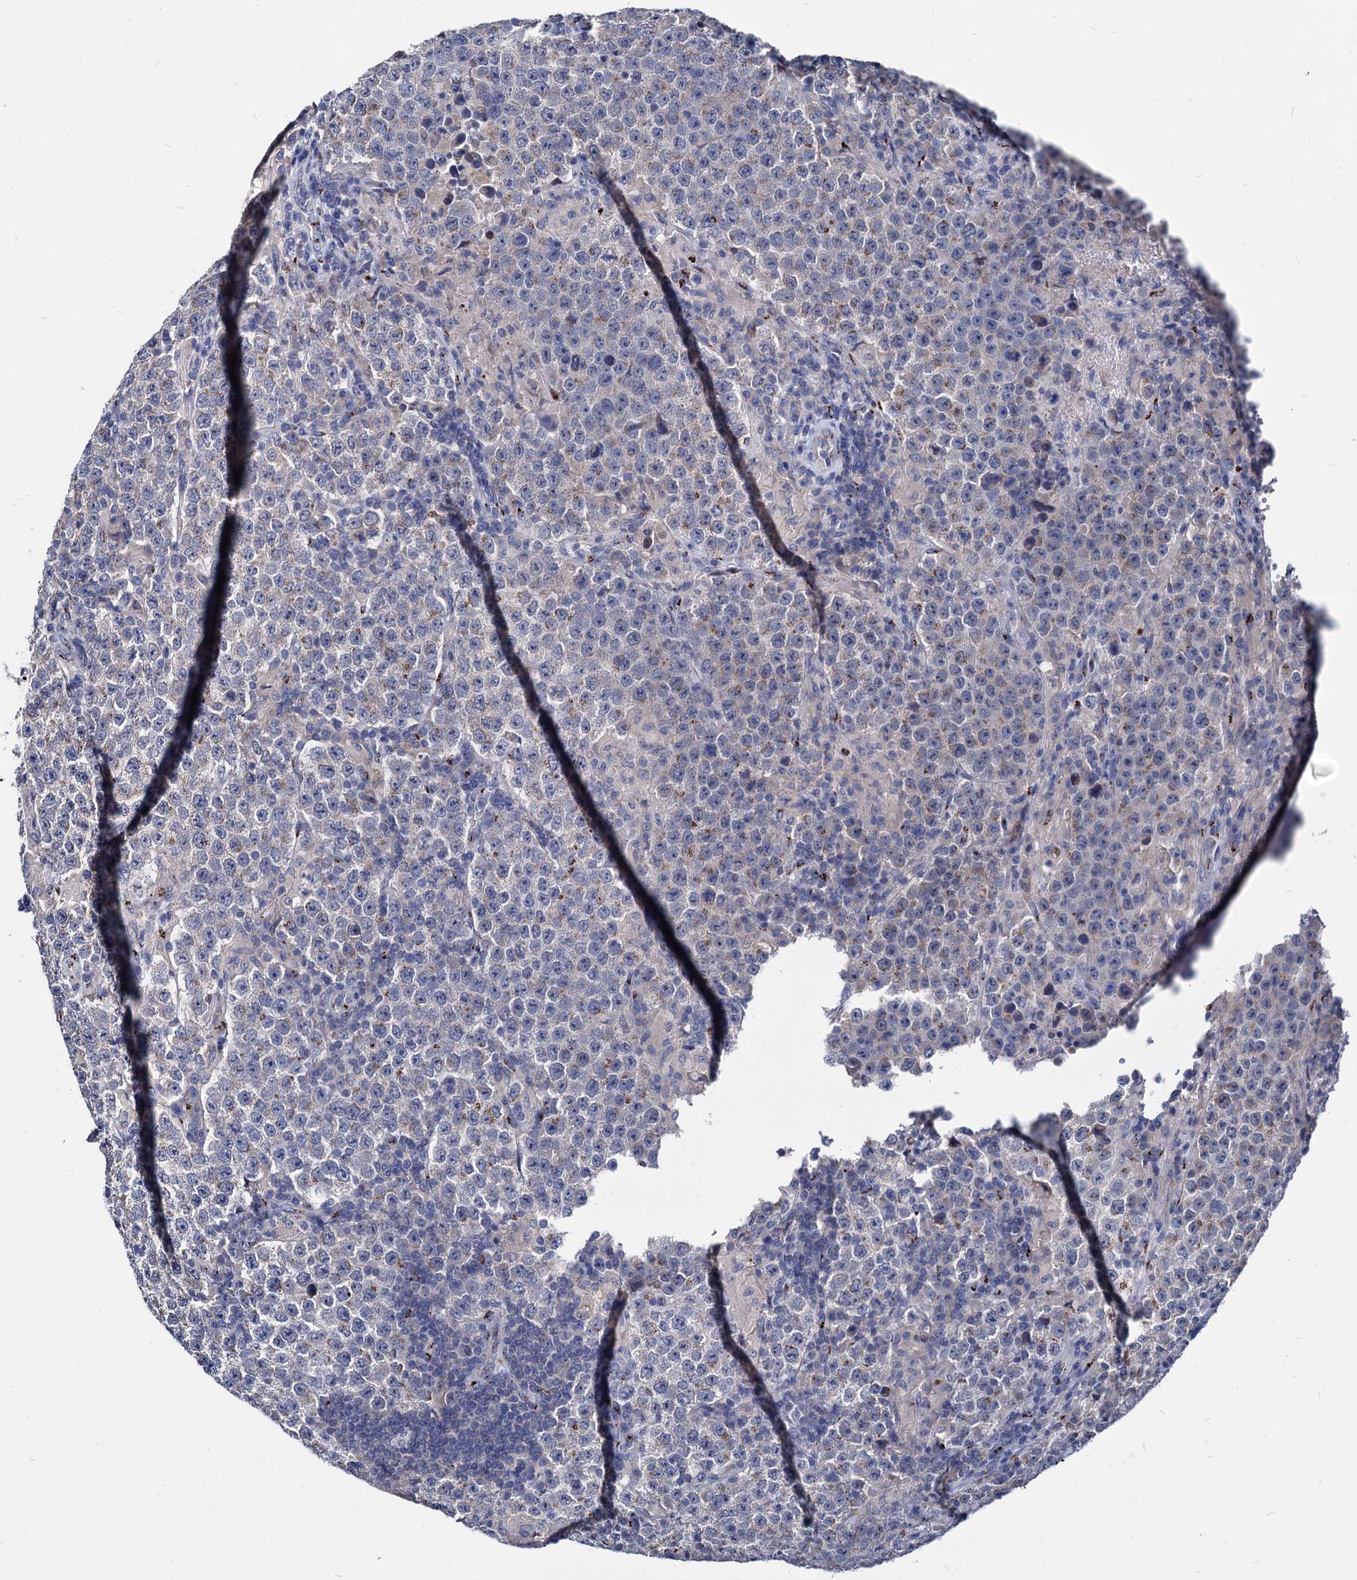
{"staining": {"intensity": "weak", "quantity": "<25%", "location": "cytoplasmic/membranous"}, "tissue": "testis cancer", "cell_type": "Tumor cells", "image_type": "cancer", "snomed": [{"axis": "morphology", "description": "Normal tissue, NOS"}, {"axis": "morphology", "description": "Urothelial carcinoma, High grade"}, {"axis": "morphology", "description": "Seminoma, NOS"}, {"axis": "morphology", "description": "Carcinoma, Embryonal, NOS"}, {"axis": "topography", "description": "Urinary bladder"}, {"axis": "topography", "description": "Testis"}], "caption": "Testis cancer (embryonal carcinoma) was stained to show a protein in brown. There is no significant positivity in tumor cells.", "gene": "ESD", "patient": {"sex": "male", "age": 41}}